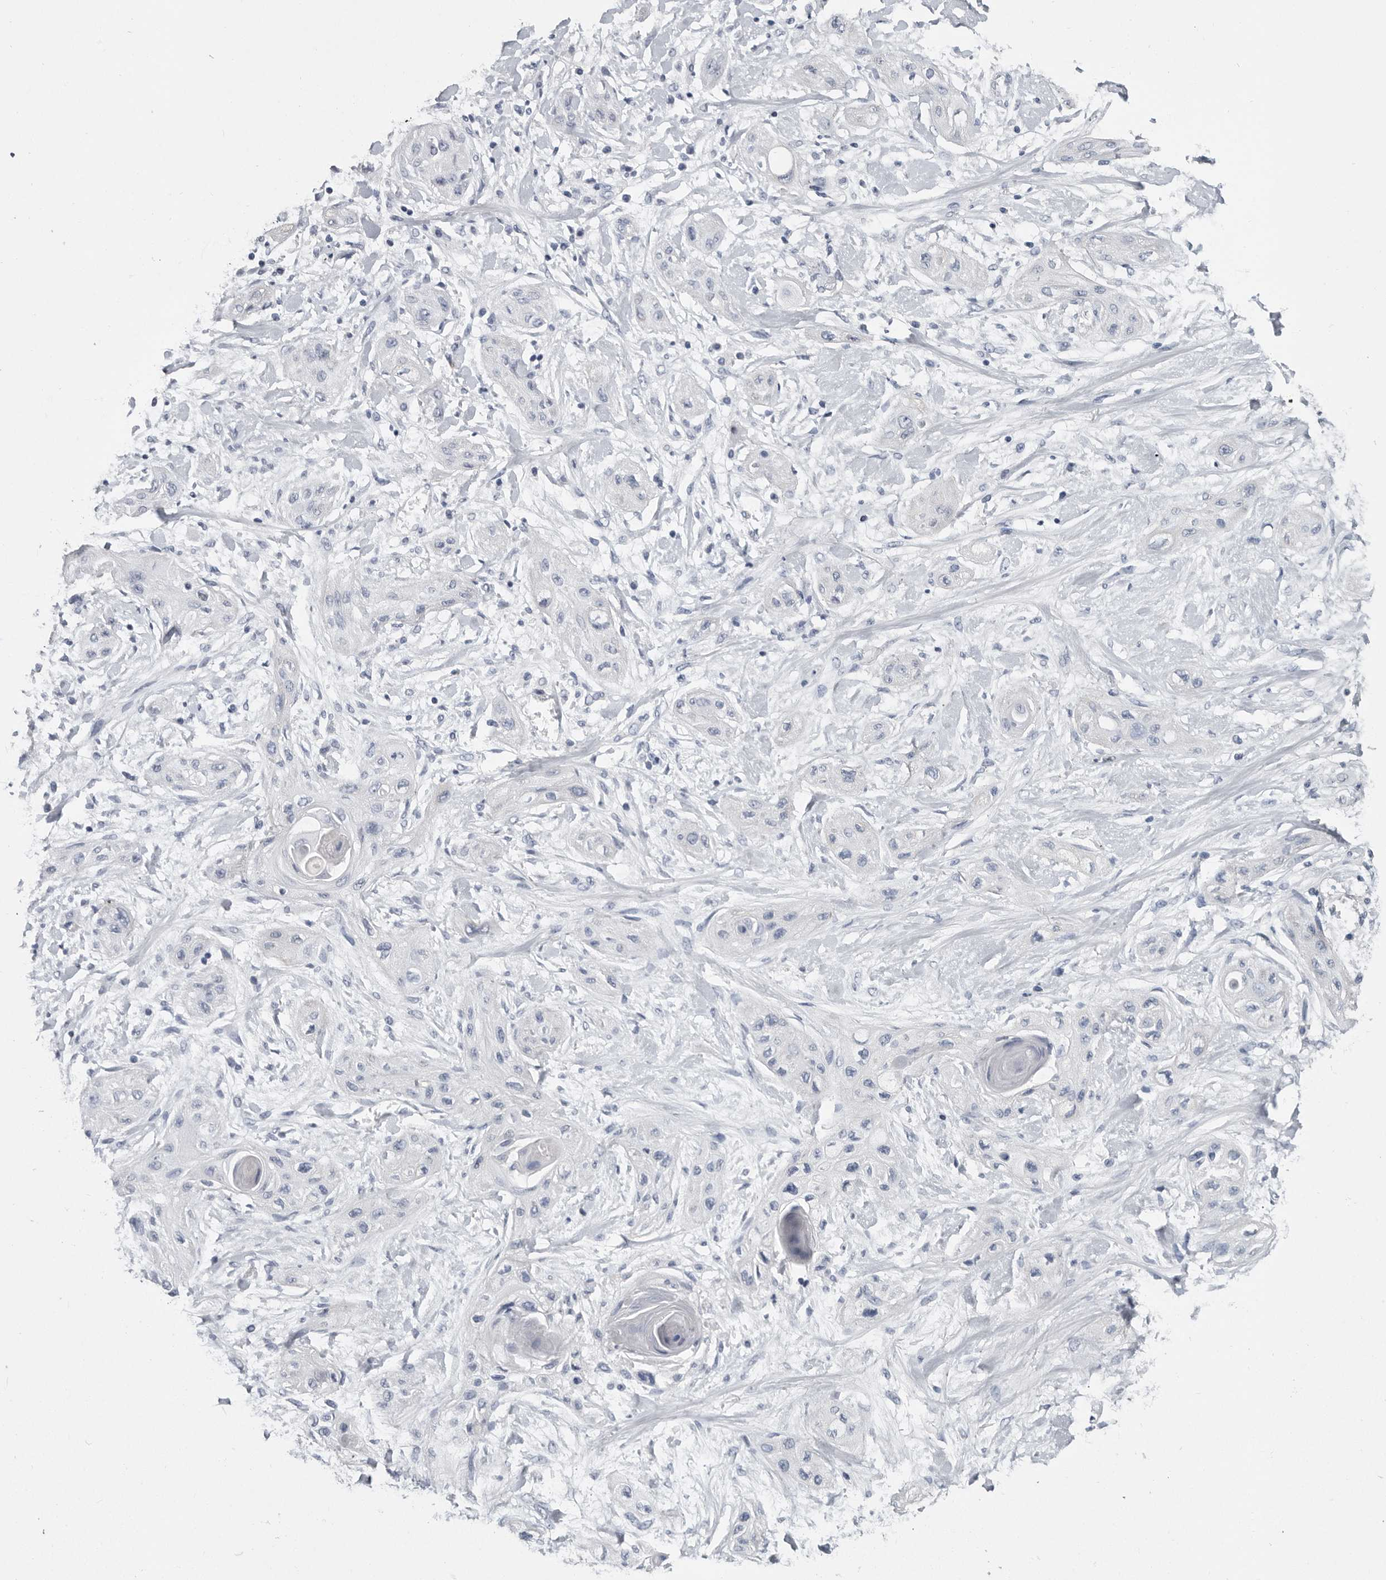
{"staining": {"intensity": "negative", "quantity": "none", "location": "none"}, "tissue": "lung cancer", "cell_type": "Tumor cells", "image_type": "cancer", "snomed": [{"axis": "morphology", "description": "Squamous cell carcinoma, NOS"}, {"axis": "topography", "description": "Lung"}], "caption": "Protein analysis of lung squamous cell carcinoma displays no significant expression in tumor cells.", "gene": "WRAP73", "patient": {"sex": "female", "age": 47}}